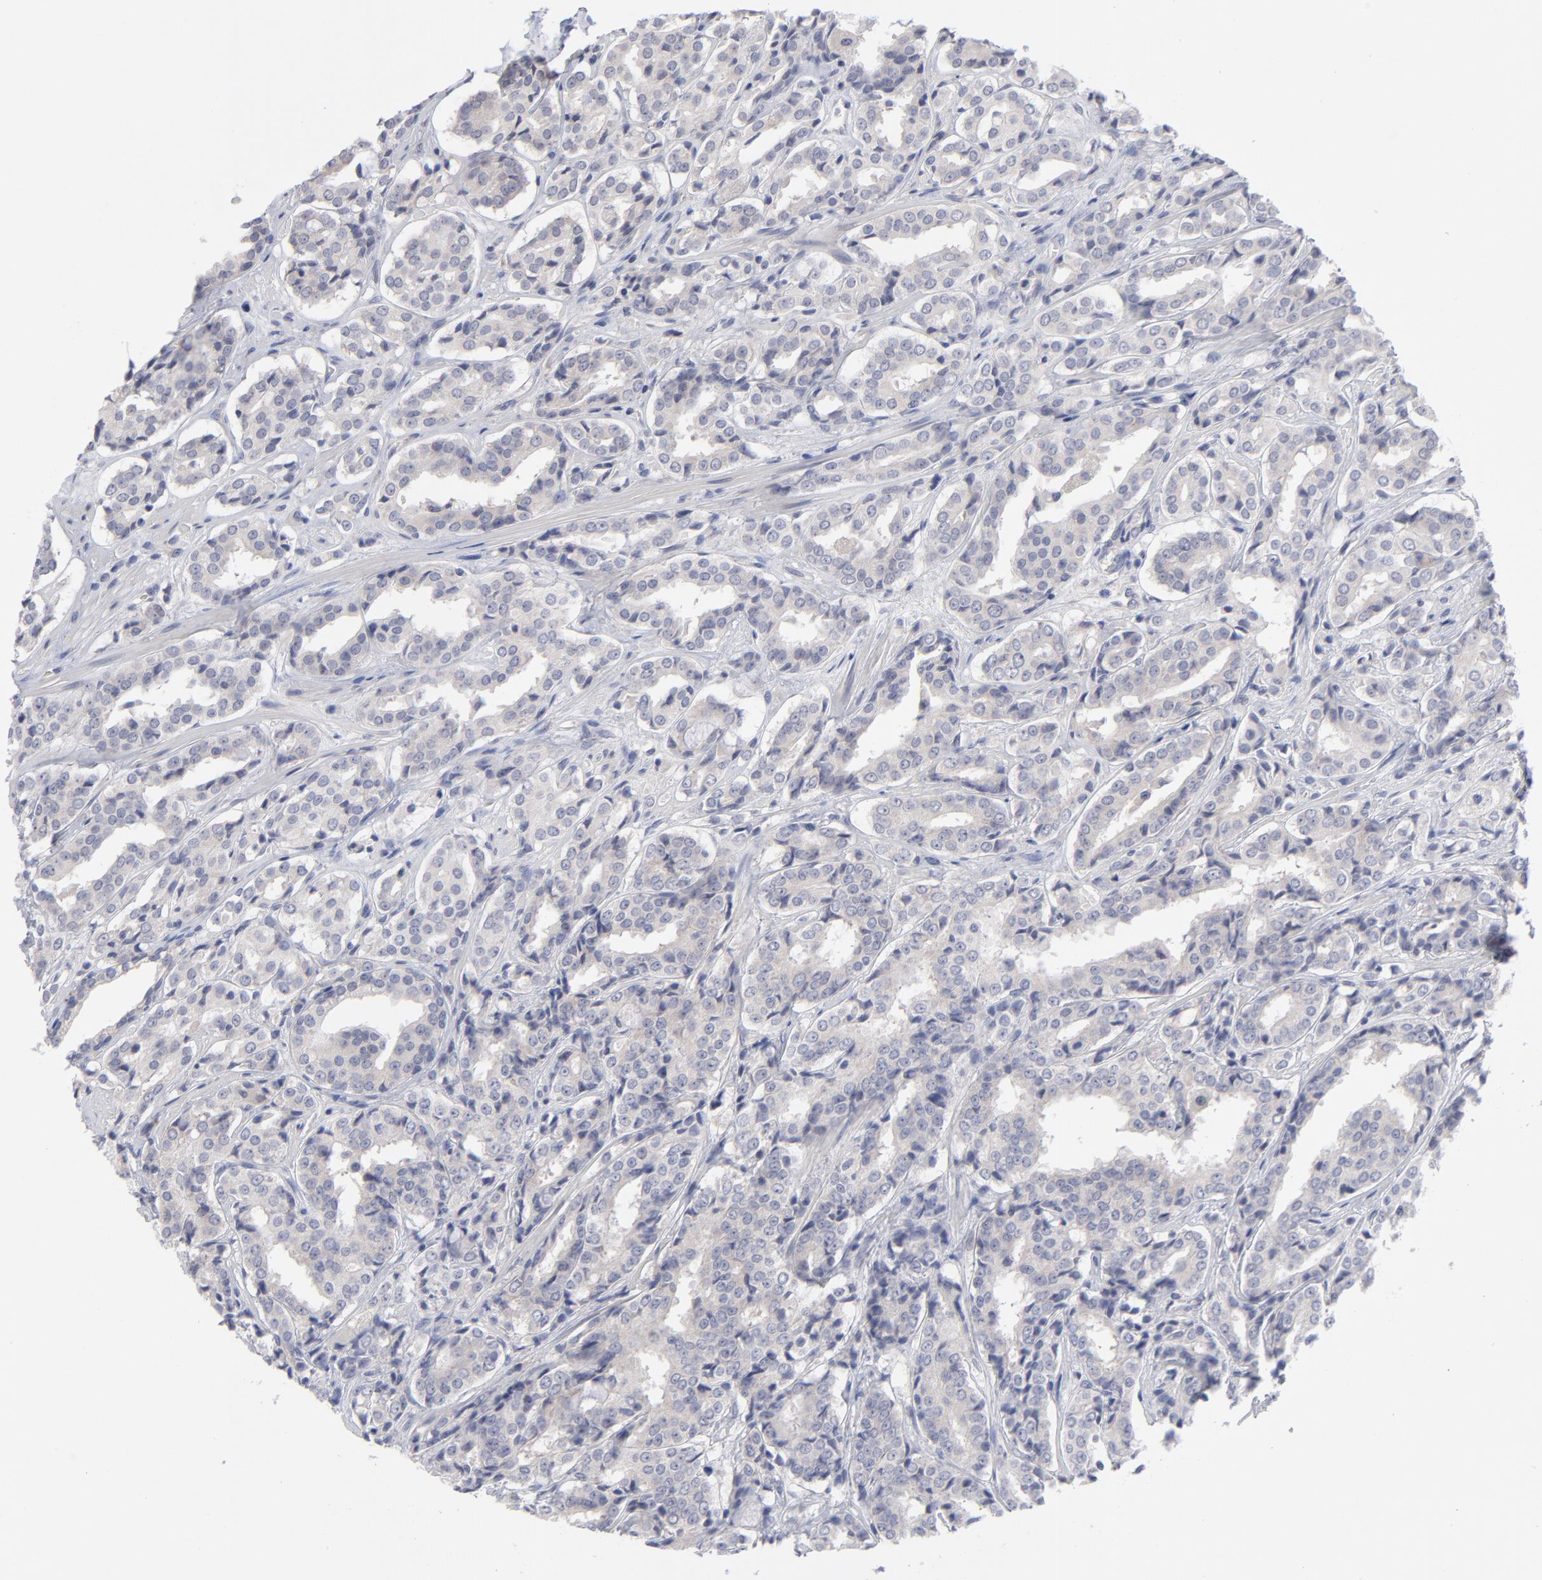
{"staining": {"intensity": "negative", "quantity": "none", "location": "none"}, "tissue": "prostate cancer", "cell_type": "Tumor cells", "image_type": "cancer", "snomed": [{"axis": "morphology", "description": "Adenocarcinoma, Medium grade"}, {"axis": "topography", "description": "Prostate"}], "caption": "A photomicrograph of human prostate cancer (medium-grade adenocarcinoma) is negative for staining in tumor cells. Brightfield microscopy of immunohistochemistry (IHC) stained with DAB (brown) and hematoxylin (blue), captured at high magnification.", "gene": "RPS24", "patient": {"sex": "male", "age": 60}}